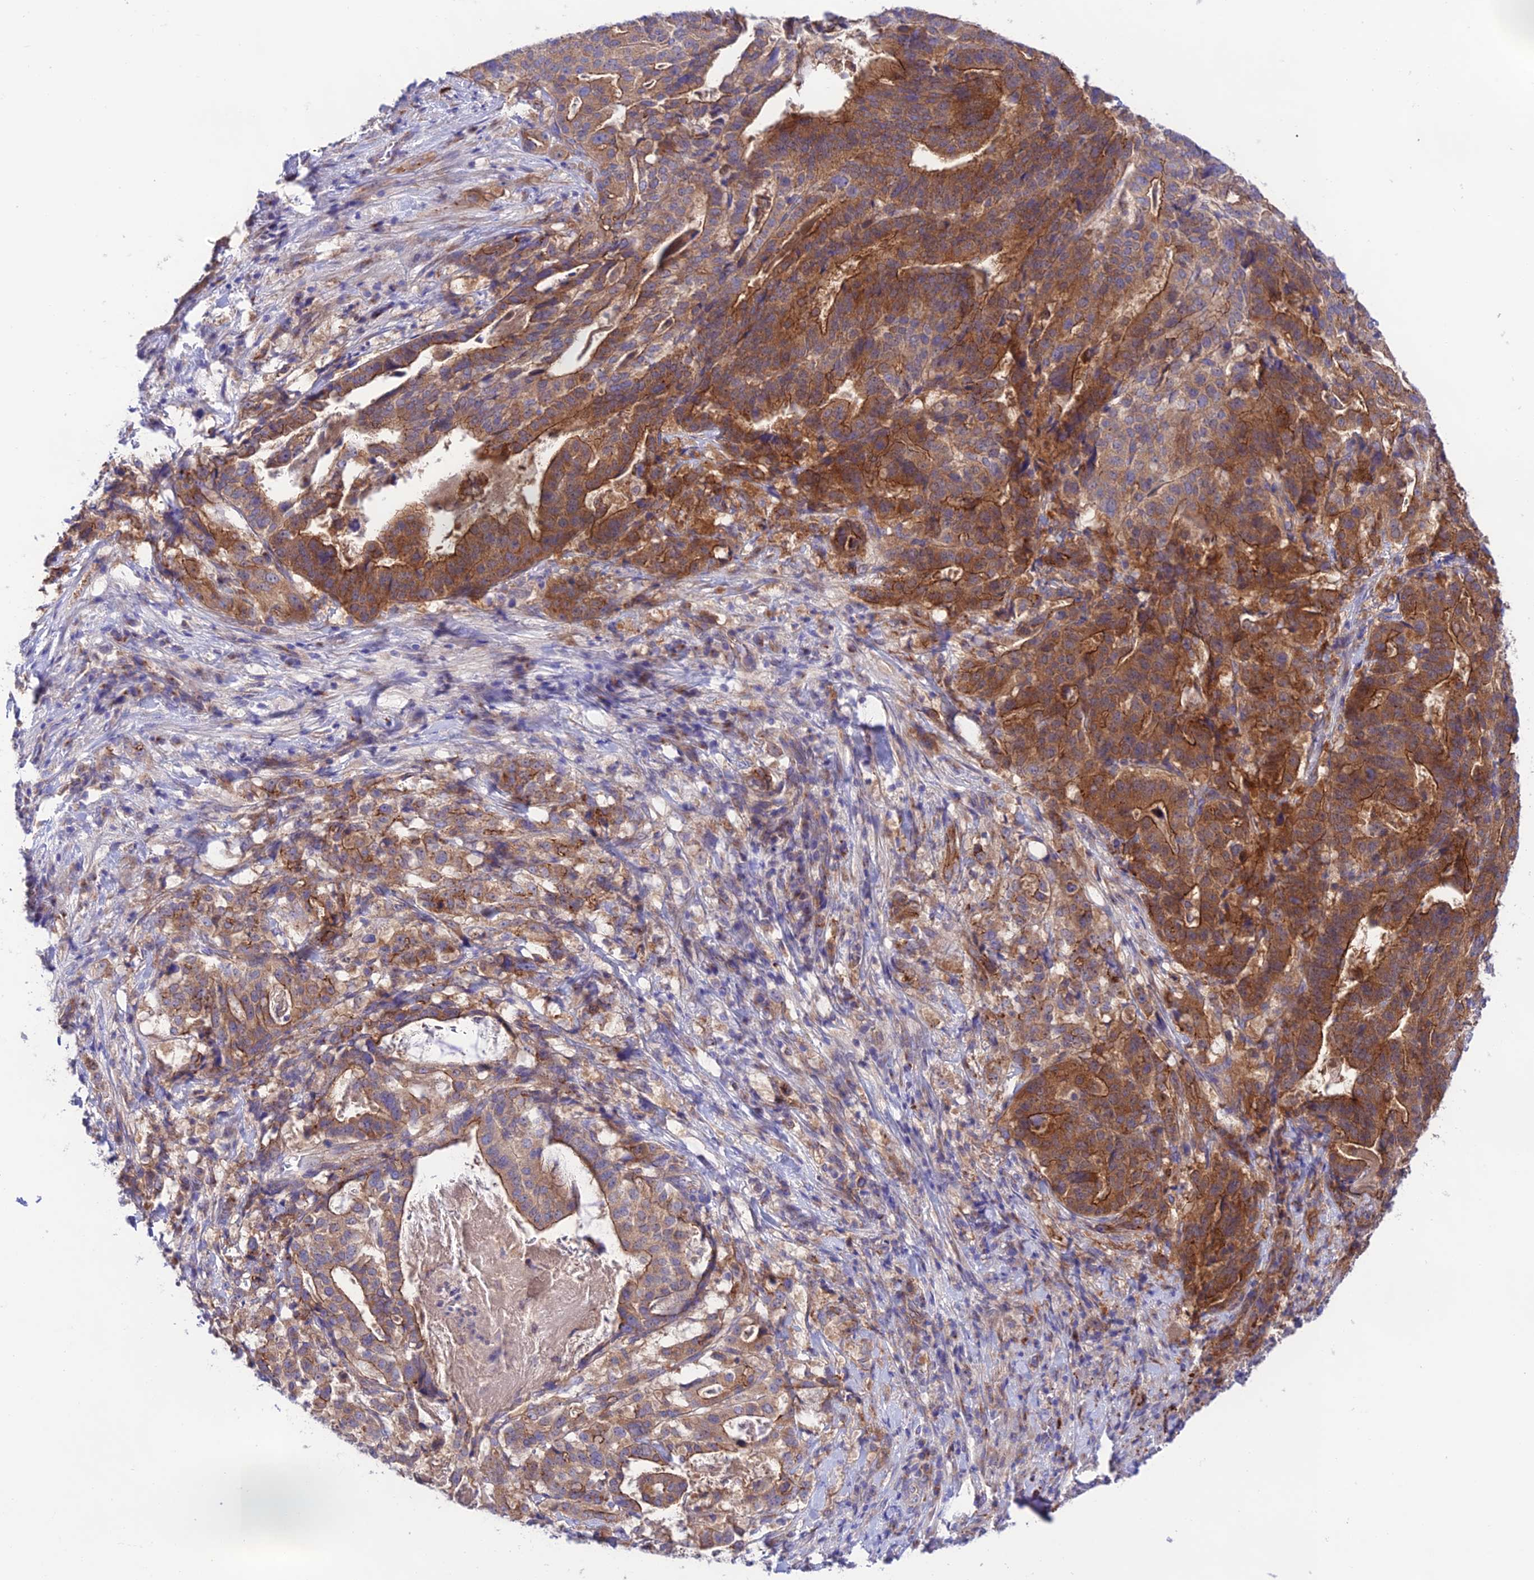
{"staining": {"intensity": "strong", "quantity": ">75%", "location": "cytoplasmic/membranous"}, "tissue": "stomach cancer", "cell_type": "Tumor cells", "image_type": "cancer", "snomed": [{"axis": "morphology", "description": "Adenocarcinoma, NOS"}, {"axis": "topography", "description": "Stomach"}], "caption": "Stomach adenocarcinoma stained with DAB (3,3'-diaminobenzidine) immunohistochemistry exhibits high levels of strong cytoplasmic/membranous positivity in approximately >75% of tumor cells.", "gene": "LACTB2", "patient": {"sex": "male", "age": 48}}